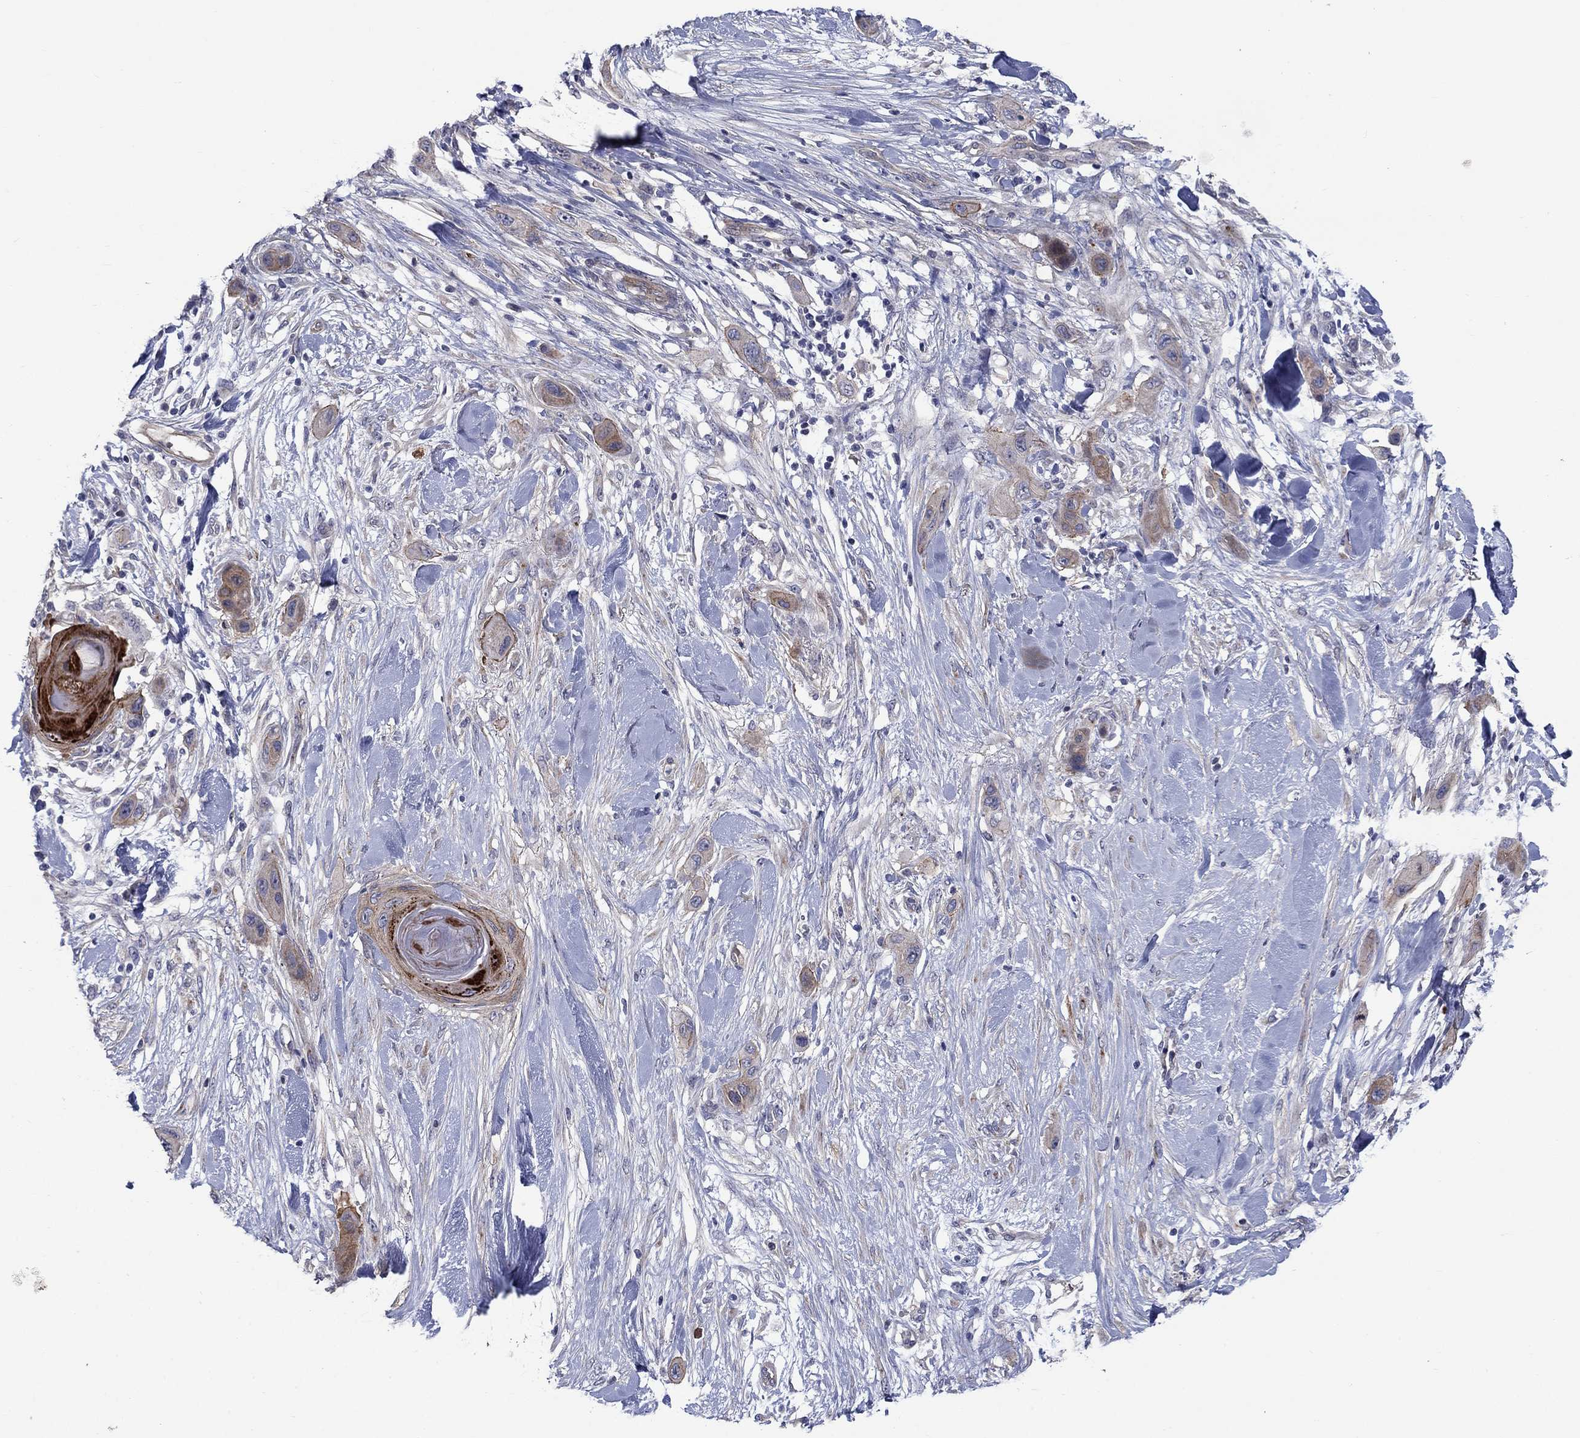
{"staining": {"intensity": "moderate", "quantity": "<25%", "location": "cytoplasmic/membranous"}, "tissue": "skin cancer", "cell_type": "Tumor cells", "image_type": "cancer", "snomed": [{"axis": "morphology", "description": "Squamous cell carcinoma, NOS"}, {"axis": "topography", "description": "Skin"}], "caption": "Moderate cytoplasmic/membranous protein positivity is seen in about <25% of tumor cells in skin cancer.", "gene": "SLC1A1", "patient": {"sex": "male", "age": 79}}